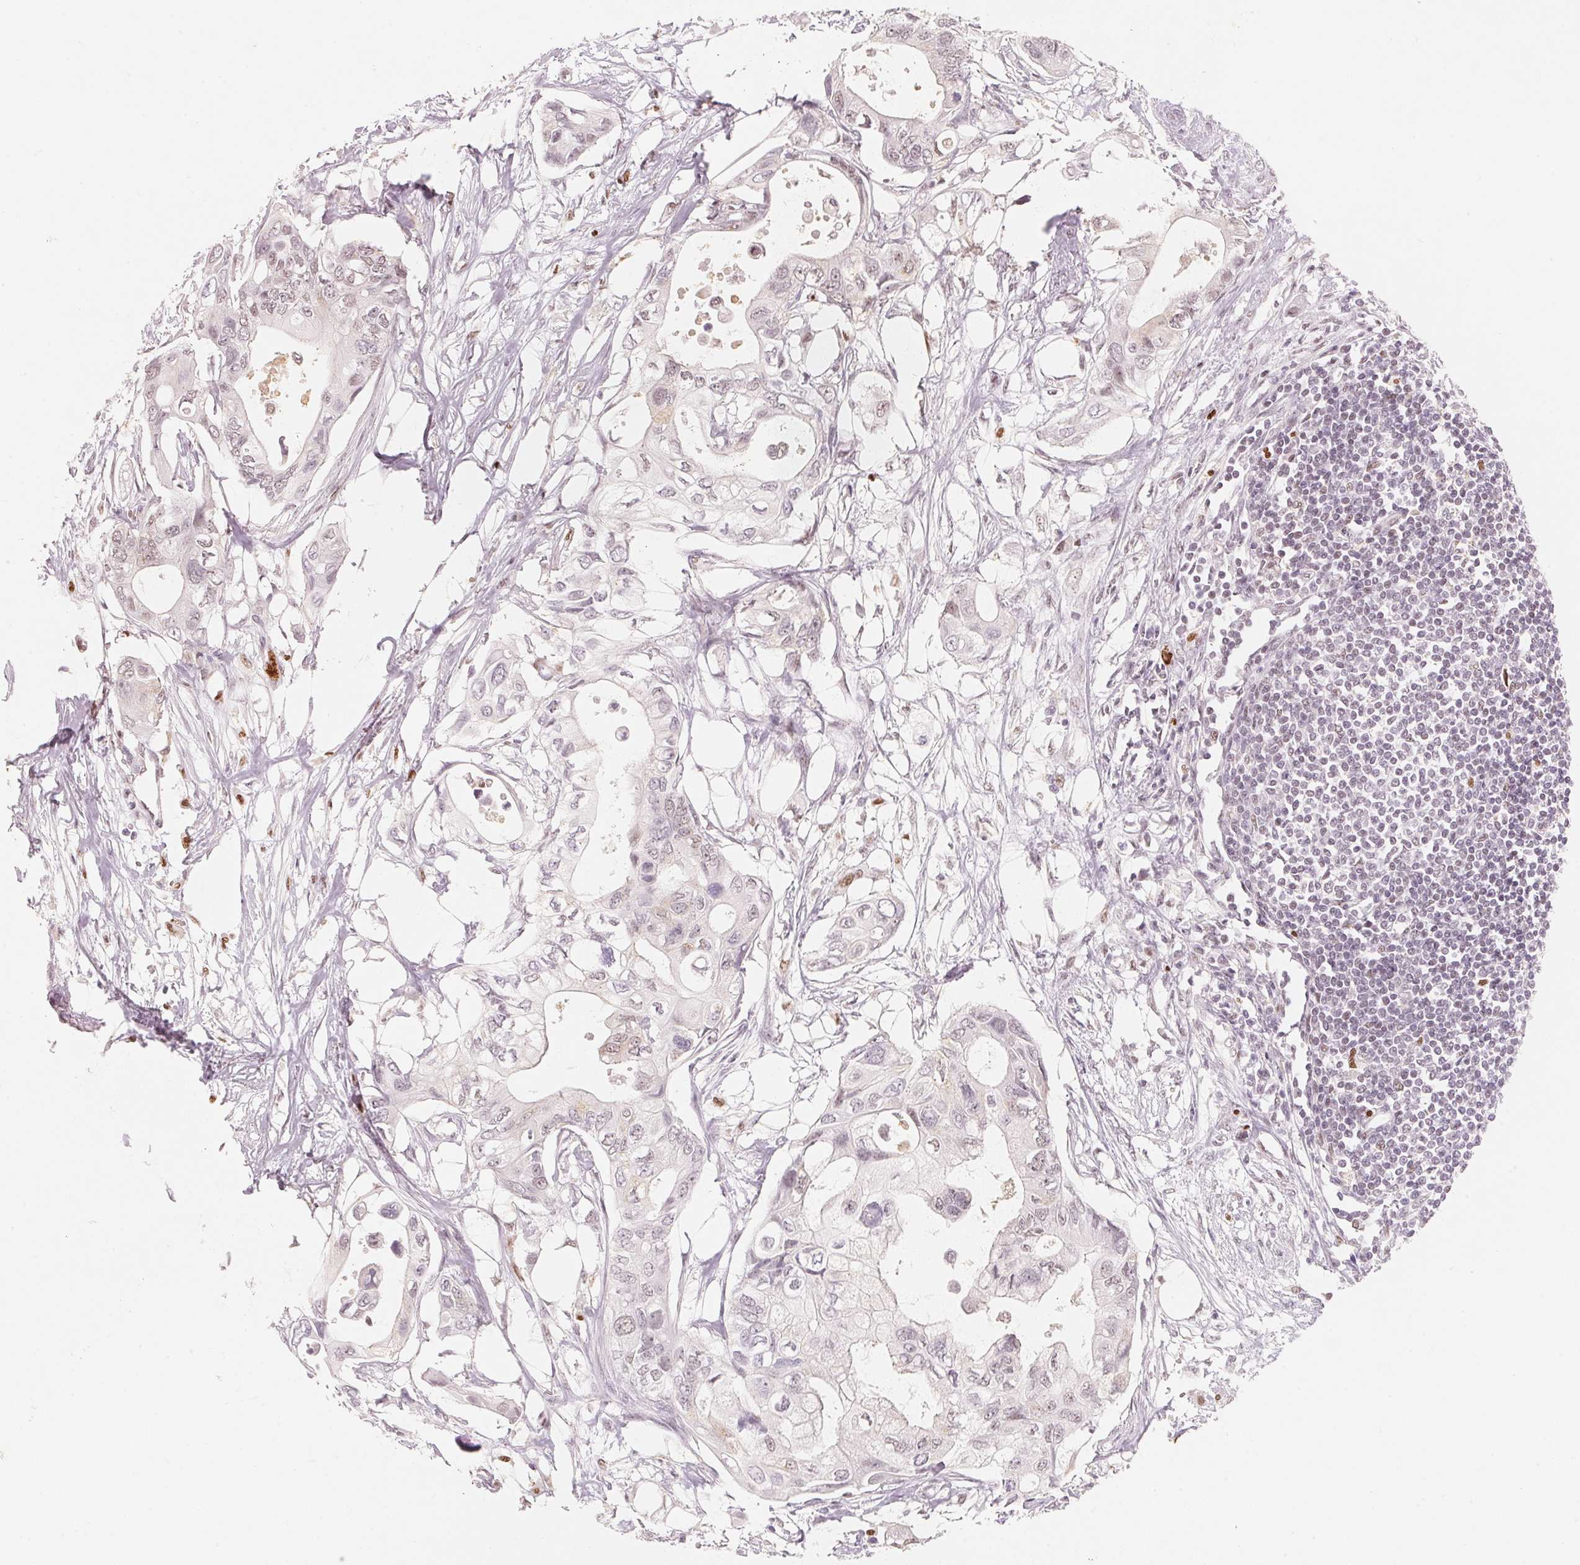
{"staining": {"intensity": "negative", "quantity": "none", "location": "none"}, "tissue": "pancreatic cancer", "cell_type": "Tumor cells", "image_type": "cancer", "snomed": [{"axis": "morphology", "description": "Adenocarcinoma, NOS"}, {"axis": "topography", "description": "Pancreas"}], "caption": "A histopathology image of human pancreatic adenocarcinoma is negative for staining in tumor cells.", "gene": "ARHGAP22", "patient": {"sex": "female", "age": 63}}